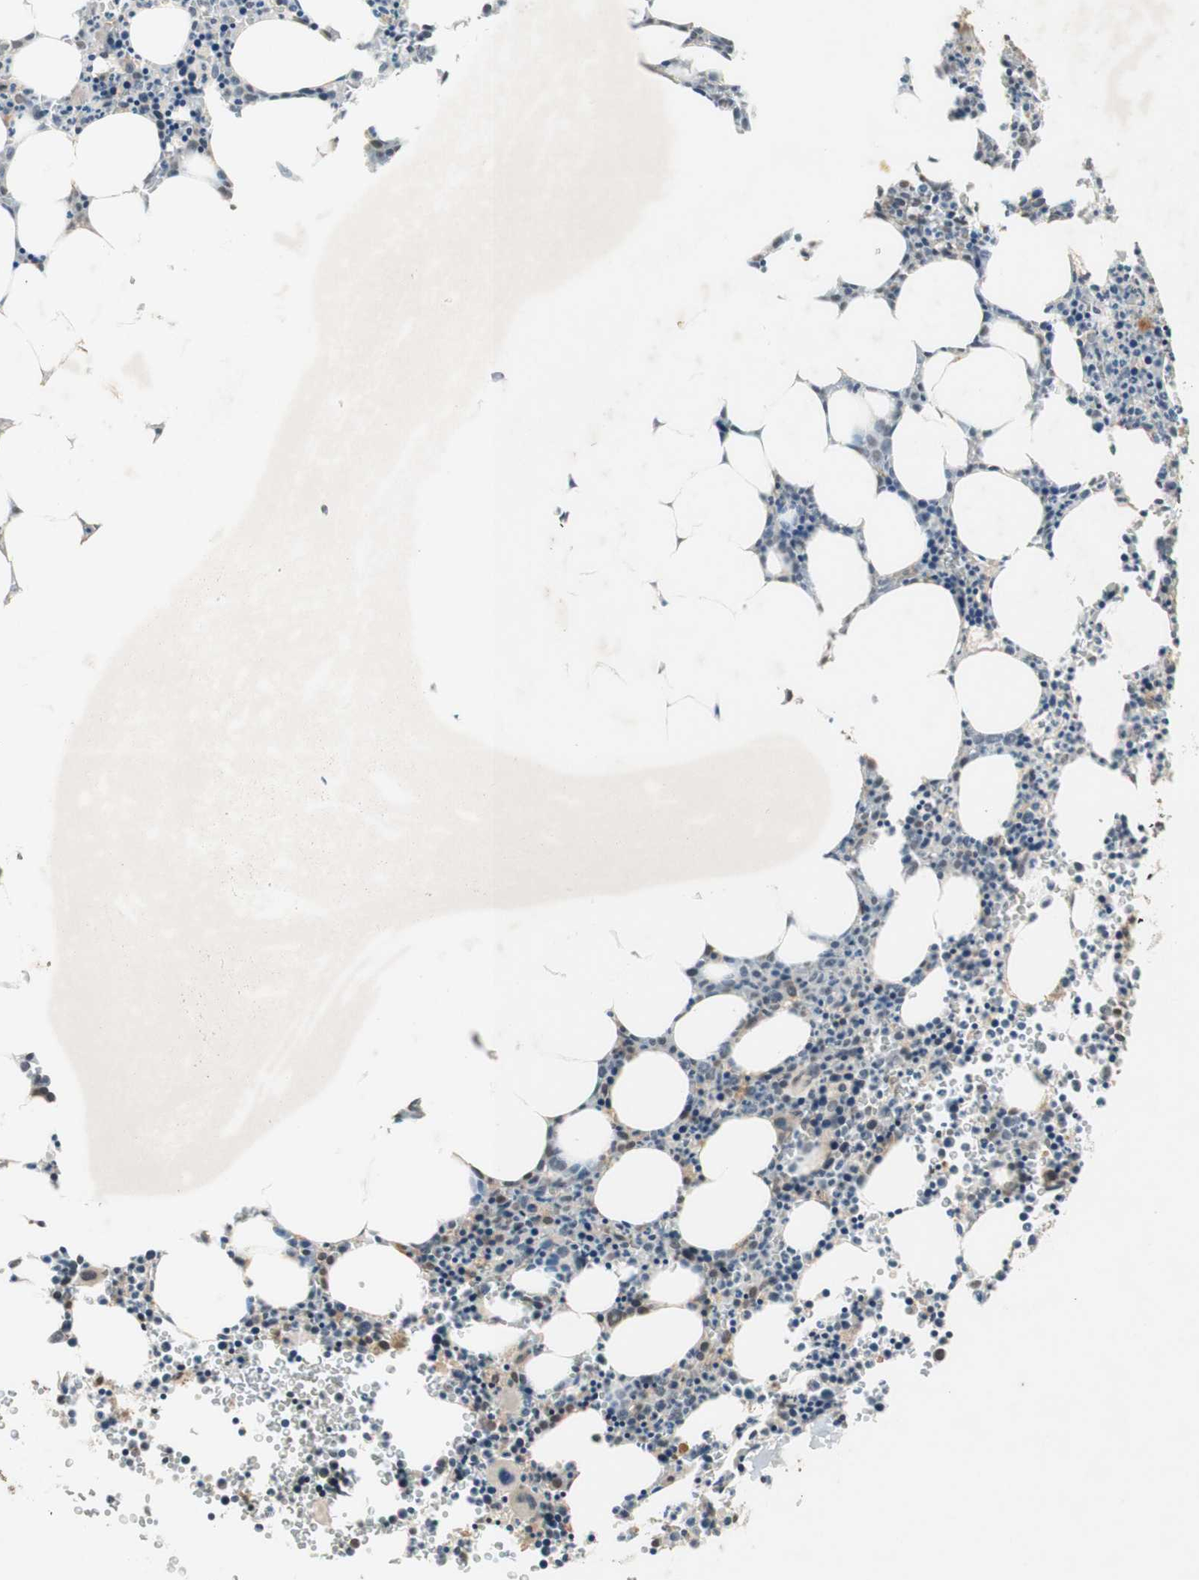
{"staining": {"intensity": "negative", "quantity": "none", "location": "none"}, "tissue": "bone marrow", "cell_type": "Hematopoietic cells", "image_type": "normal", "snomed": [{"axis": "morphology", "description": "Normal tissue, NOS"}, {"axis": "morphology", "description": "Inflammation, NOS"}, {"axis": "topography", "description": "Bone marrow"}], "caption": "Immunohistochemistry (IHC) photomicrograph of normal human bone marrow stained for a protein (brown), which displays no staining in hematopoietic cells.", "gene": "GLI1", "patient": {"sex": "female", "age": 61}}